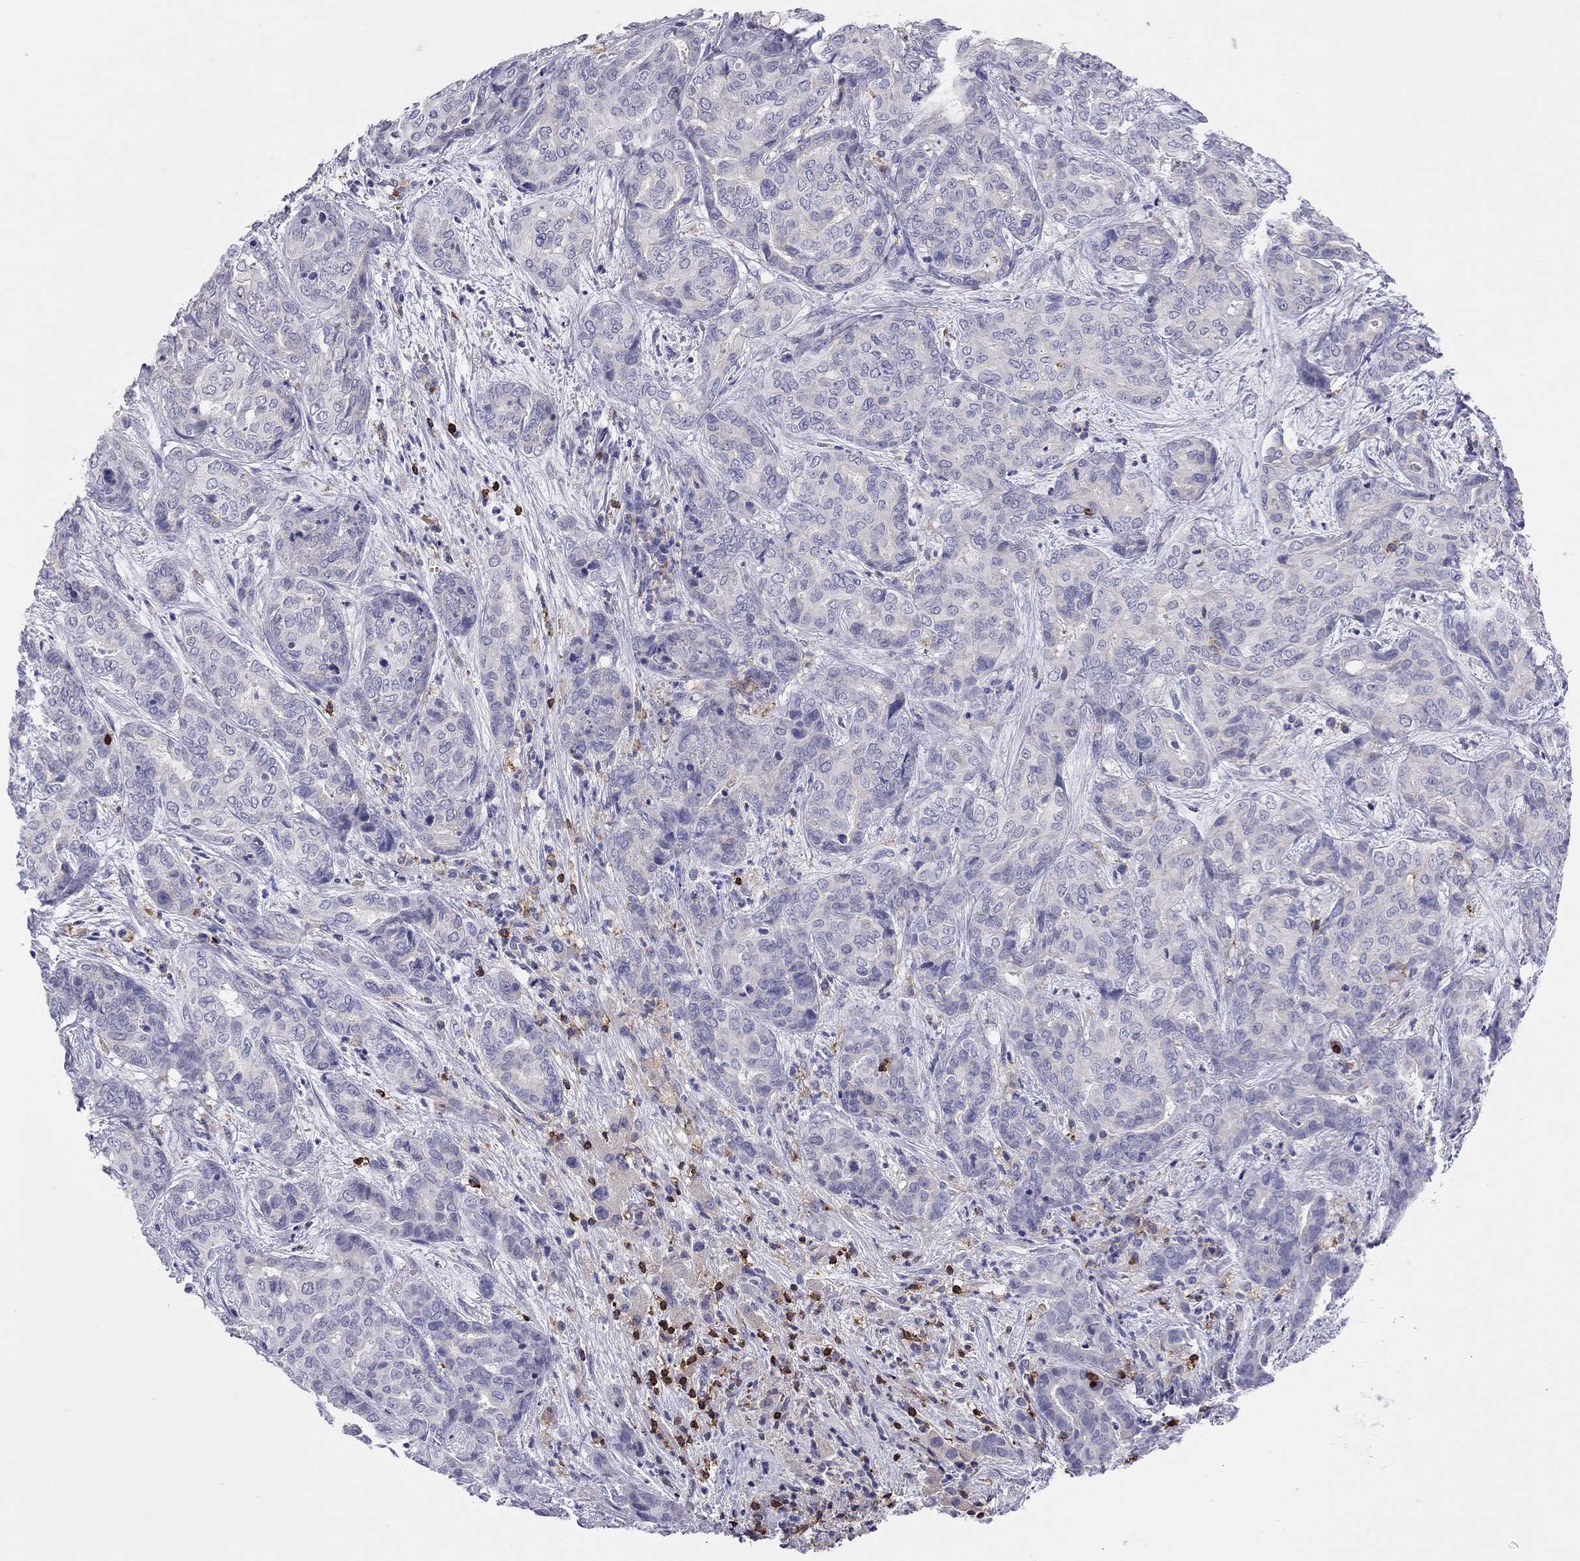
{"staining": {"intensity": "negative", "quantity": "none", "location": "none"}, "tissue": "liver cancer", "cell_type": "Tumor cells", "image_type": "cancer", "snomed": [{"axis": "morphology", "description": "Cholangiocarcinoma"}, {"axis": "topography", "description": "Liver"}], "caption": "IHC micrograph of neoplastic tissue: human cholangiocarcinoma (liver) stained with DAB exhibits no significant protein staining in tumor cells.", "gene": "MND1", "patient": {"sex": "female", "age": 64}}